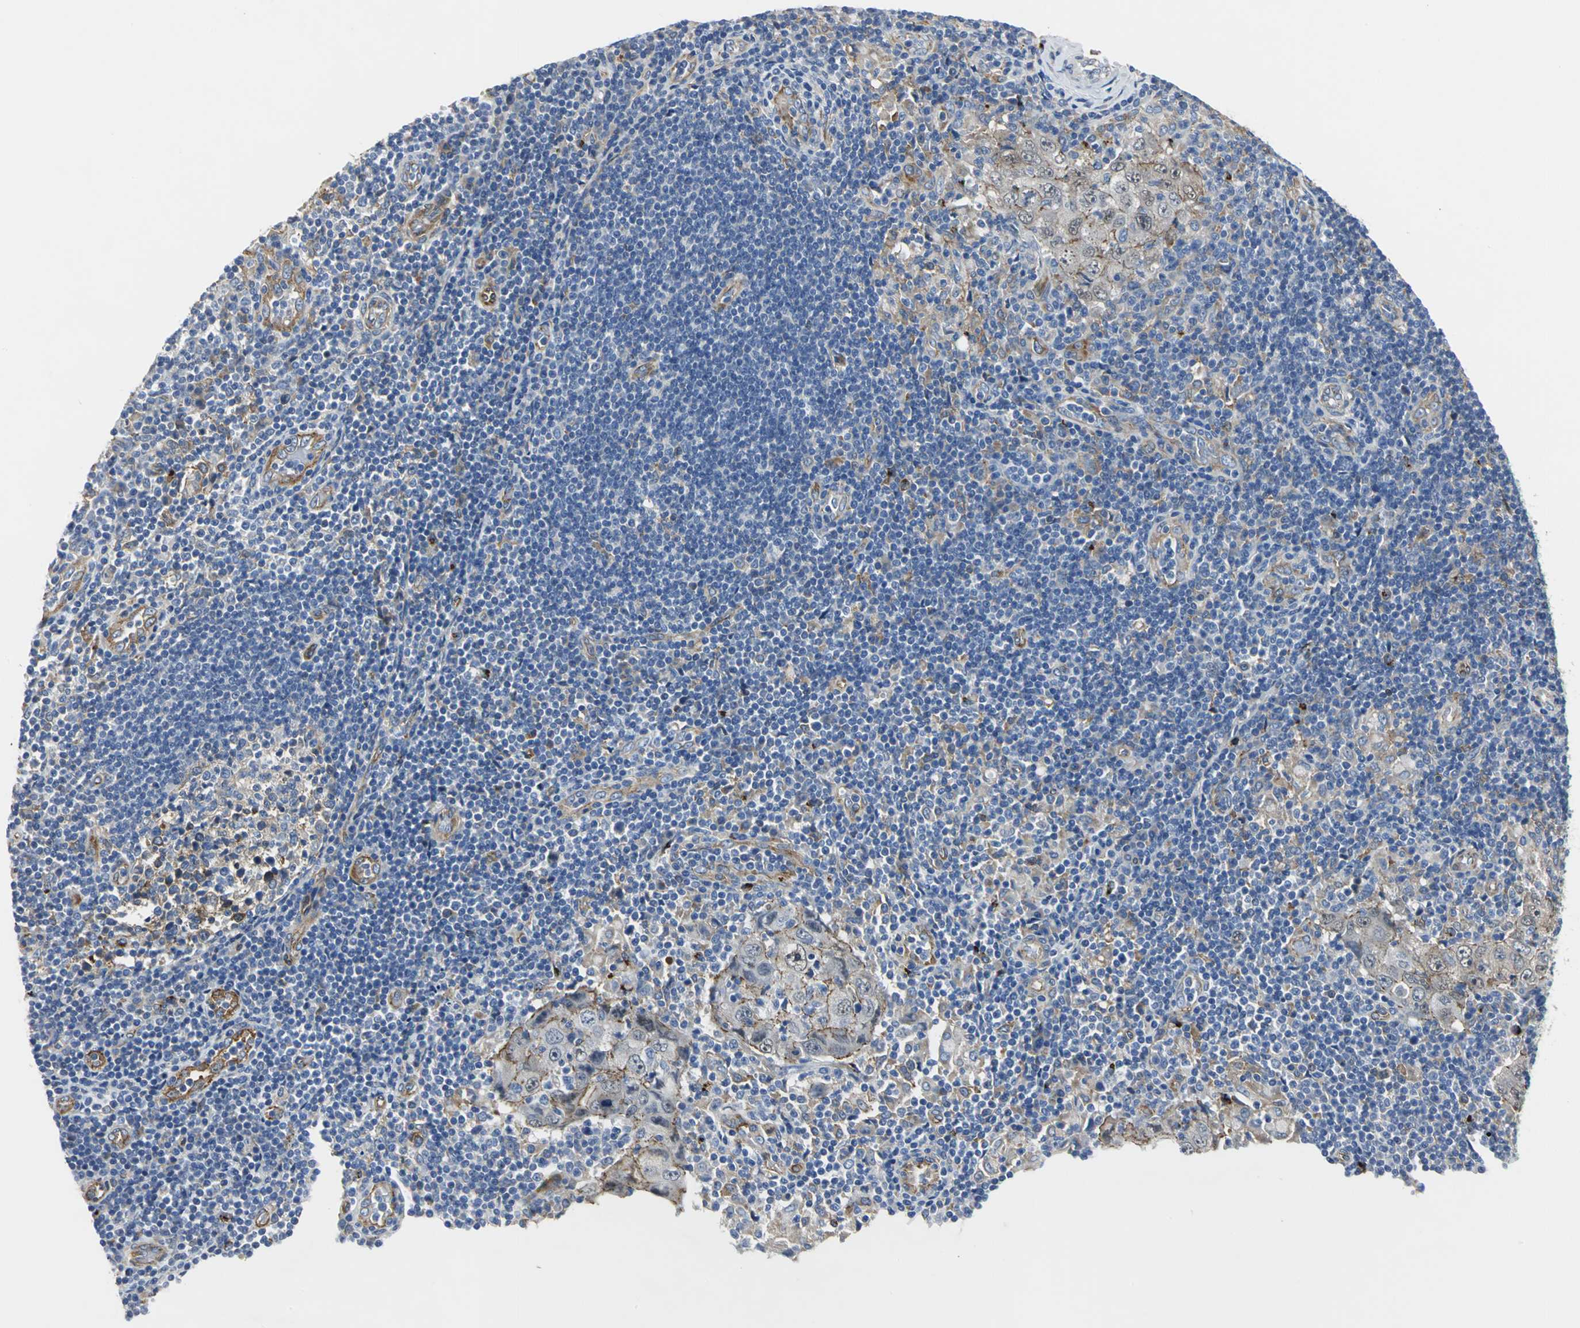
{"staining": {"intensity": "moderate", "quantity": ">75%", "location": "cytoplasmic/membranous"}, "tissue": "lymph node", "cell_type": "Germinal center cells", "image_type": "normal", "snomed": [{"axis": "morphology", "description": "Normal tissue, NOS"}, {"axis": "morphology", "description": "Squamous cell carcinoma, metastatic, NOS"}, {"axis": "topography", "description": "Lymph node"}], "caption": "Immunohistochemistry image of benign lymph node: human lymph node stained using immunohistochemistry (IHC) exhibits medium levels of moderate protein expression localized specifically in the cytoplasmic/membranous of germinal center cells, appearing as a cytoplasmic/membranous brown color.", "gene": "ENSG00000285130", "patient": {"sex": "female", "age": 53}}